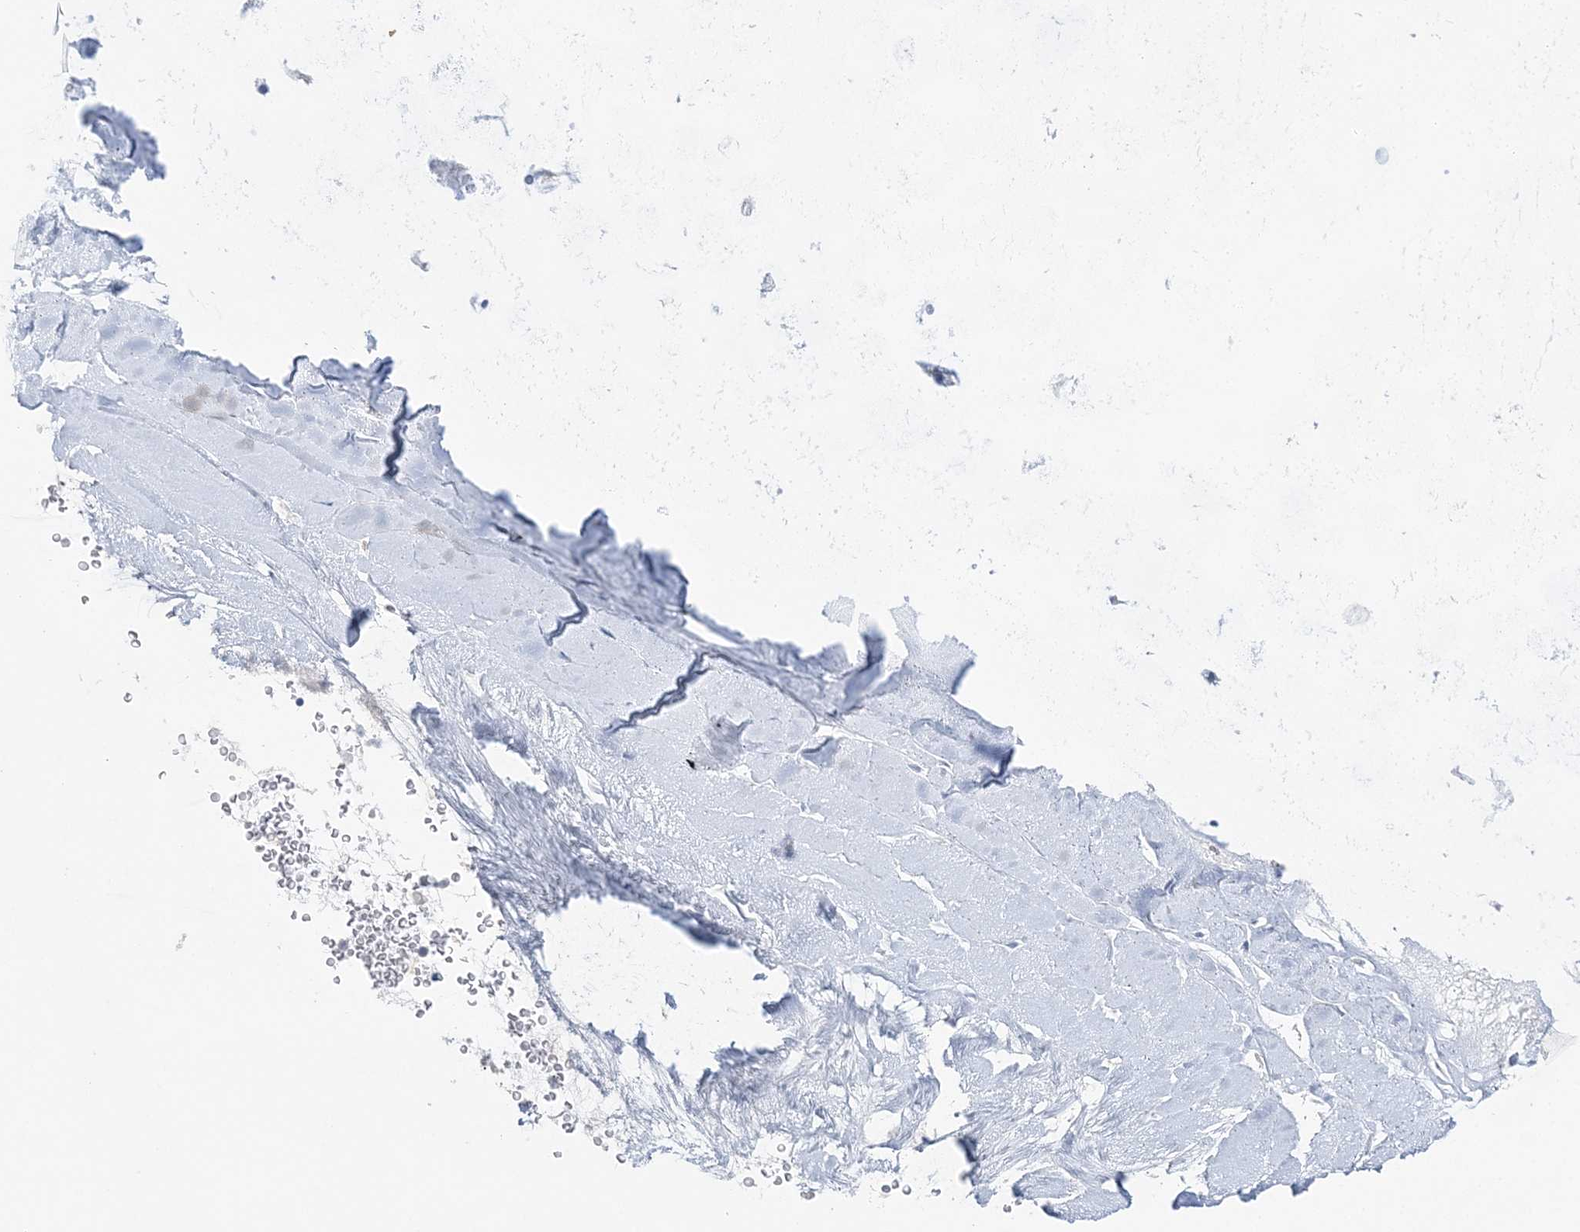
{"staining": {"intensity": "negative", "quantity": "none", "location": "none"}, "tissue": "adipose tissue", "cell_type": "Adipocytes", "image_type": "normal", "snomed": [{"axis": "morphology", "description": "Normal tissue, NOS"}, {"axis": "morphology", "description": "Squamous cell carcinoma, NOS"}, {"axis": "topography", "description": "Lymph node"}, {"axis": "topography", "description": "Bronchus"}, {"axis": "topography", "description": "Lung"}], "caption": "This is a image of immunohistochemistry staining of normal adipose tissue, which shows no positivity in adipocytes.", "gene": "SLC5A6", "patient": {"sex": "male", "age": 66}}